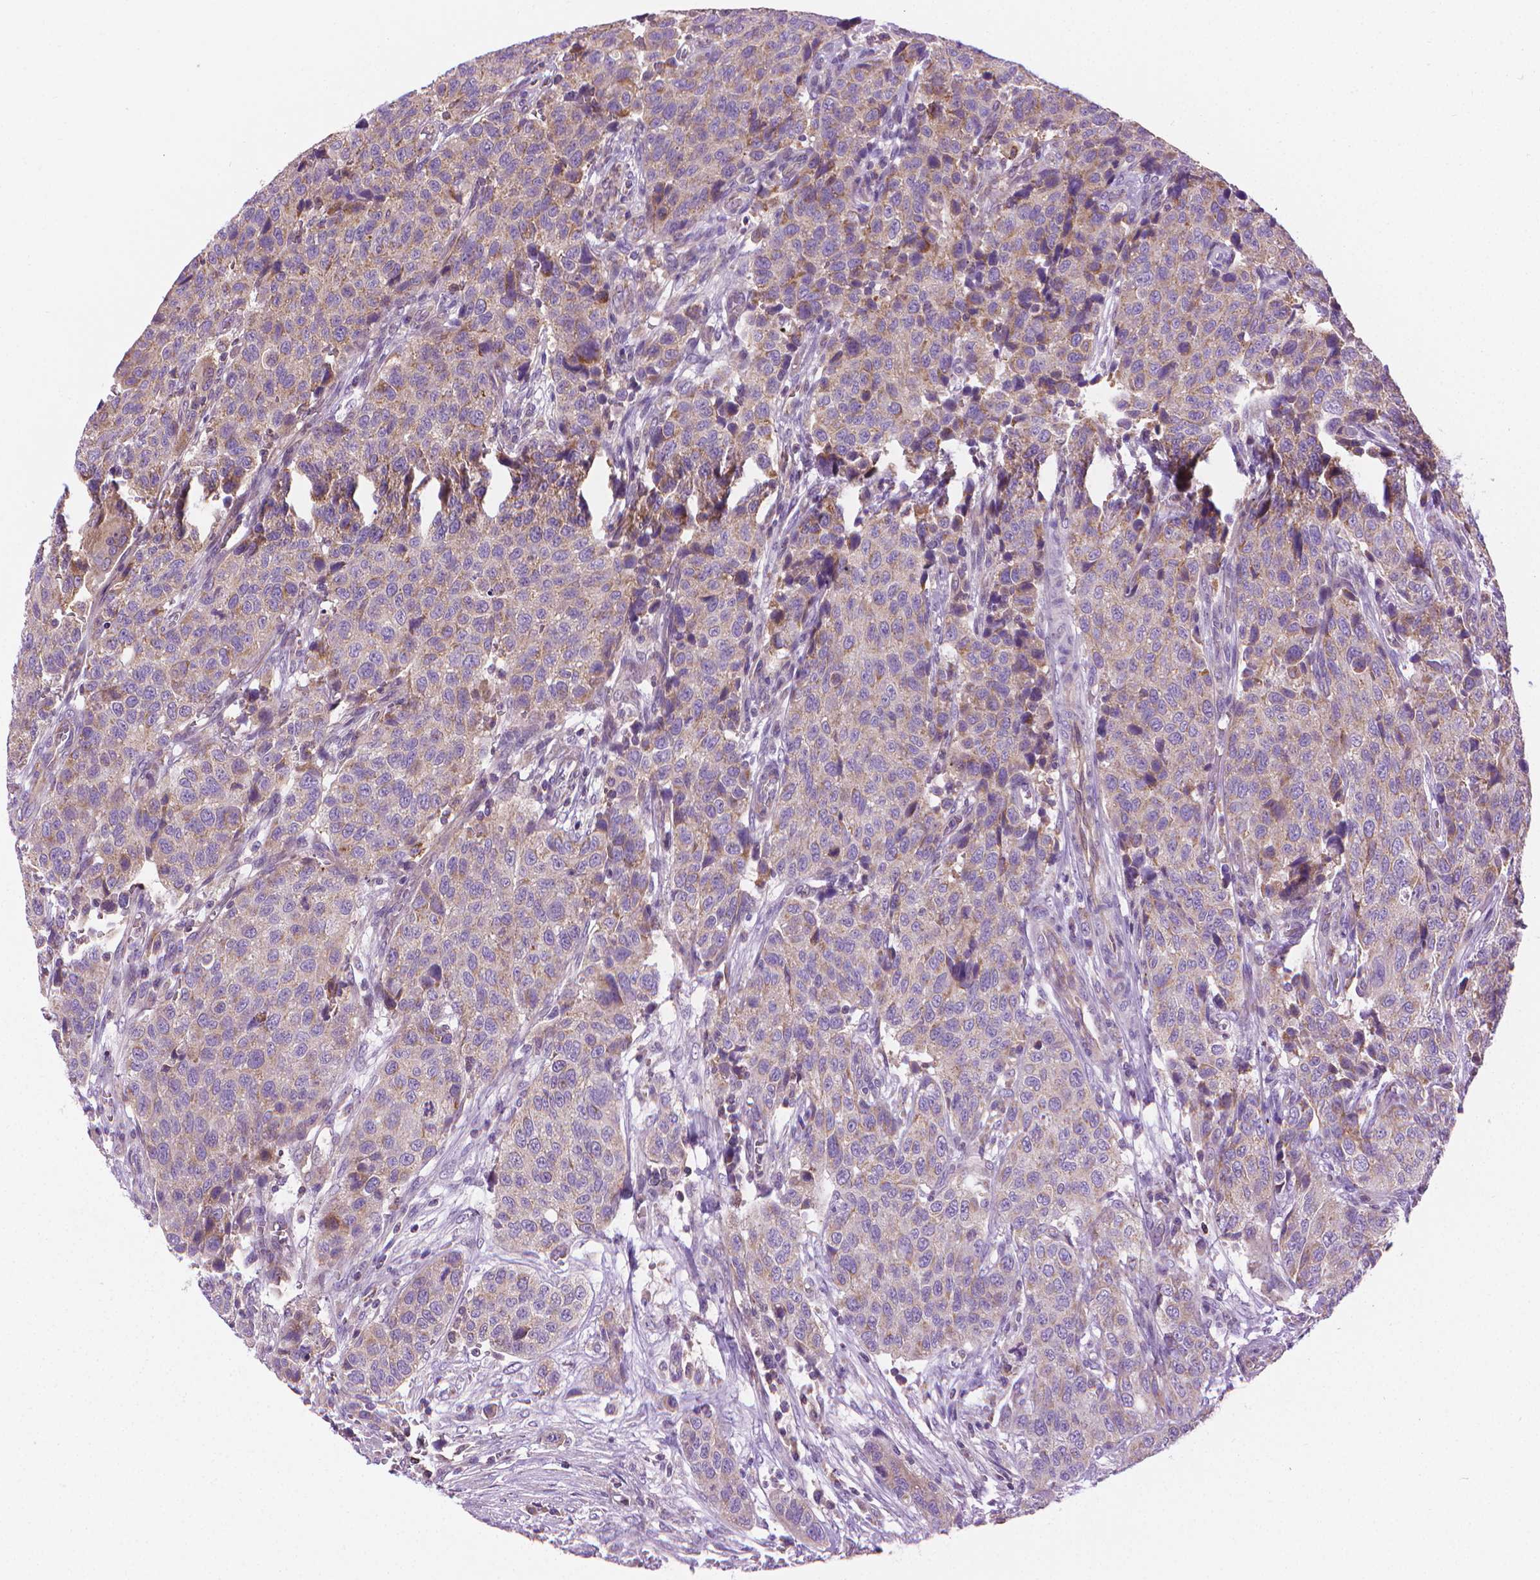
{"staining": {"intensity": "negative", "quantity": "none", "location": "none"}, "tissue": "urothelial cancer", "cell_type": "Tumor cells", "image_type": "cancer", "snomed": [{"axis": "morphology", "description": "Urothelial carcinoma, High grade"}, {"axis": "topography", "description": "Urinary bladder"}], "caption": "High power microscopy micrograph of an IHC micrograph of urothelial carcinoma (high-grade), revealing no significant staining in tumor cells.", "gene": "SLC51B", "patient": {"sex": "female", "age": 58}}